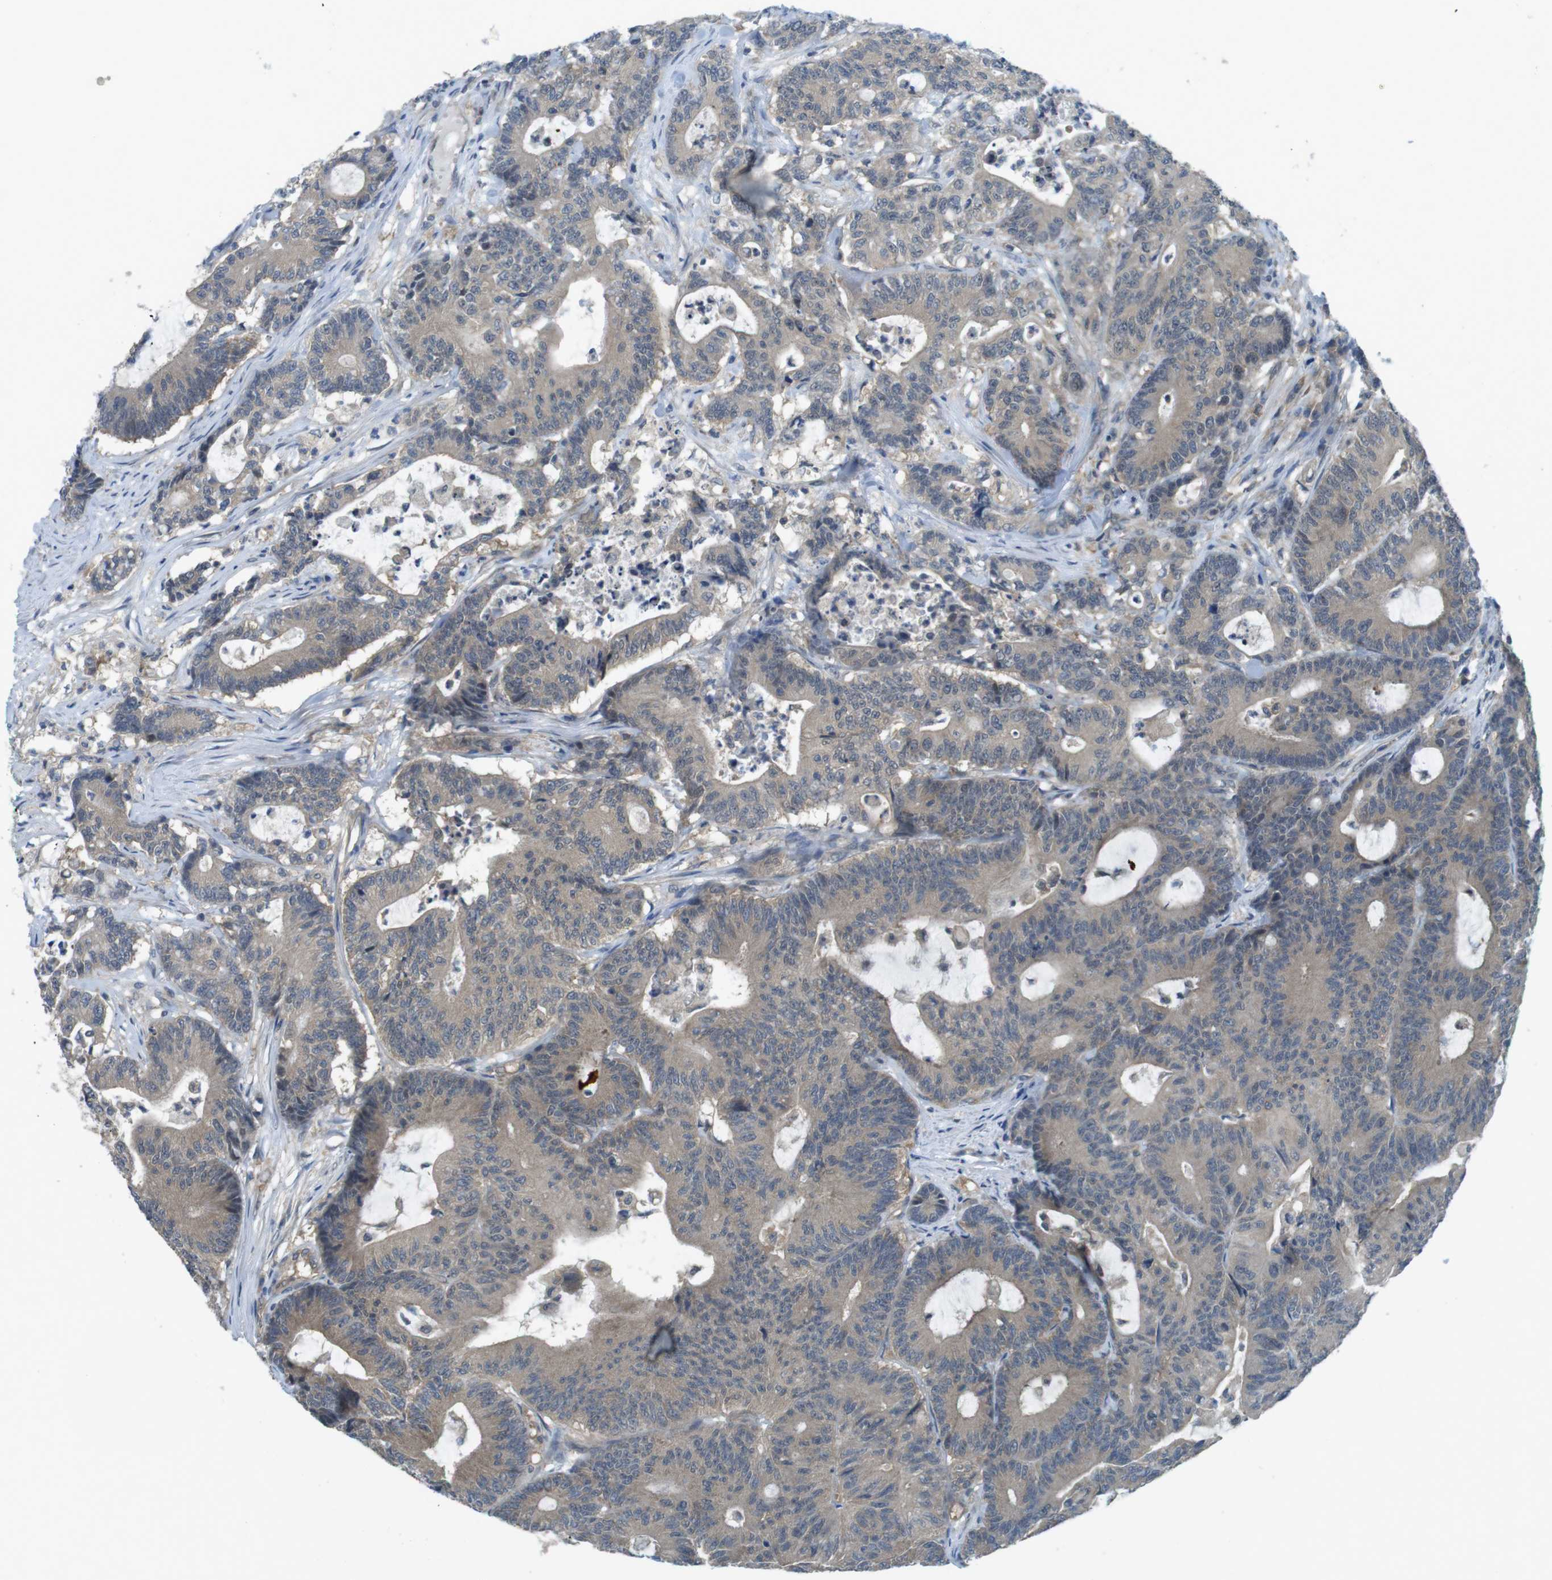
{"staining": {"intensity": "weak", "quantity": ">75%", "location": "cytoplasmic/membranous"}, "tissue": "colorectal cancer", "cell_type": "Tumor cells", "image_type": "cancer", "snomed": [{"axis": "morphology", "description": "Adenocarcinoma, NOS"}, {"axis": "topography", "description": "Colon"}], "caption": "Weak cytoplasmic/membranous staining is identified in approximately >75% of tumor cells in colorectal cancer. The protein is stained brown, and the nuclei are stained in blue (DAB IHC with brightfield microscopy, high magnification).", "gene": "SUGT1", "patient": {"sex": "female", "age": 84}}